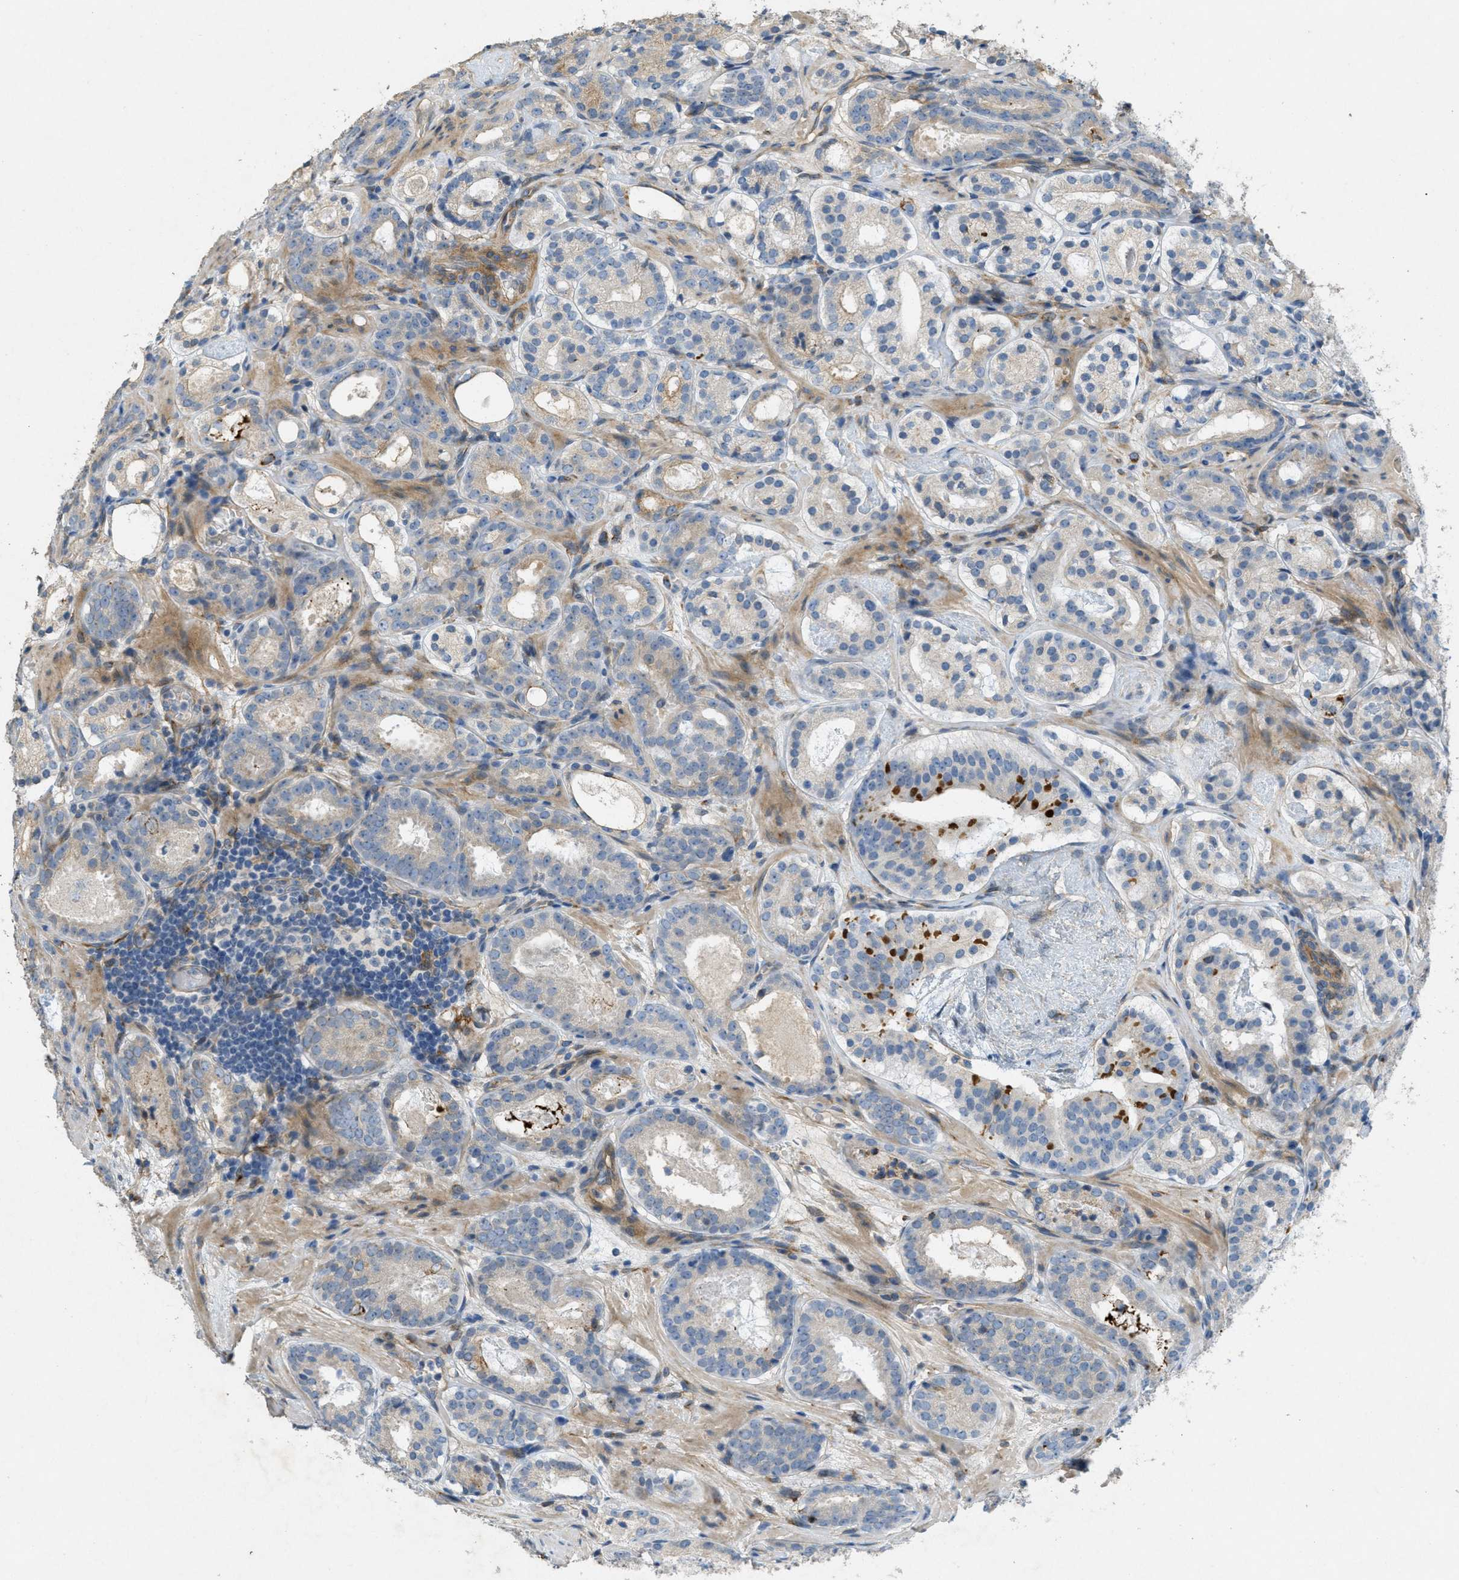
{"staining": {"intensity": "weak", "quantity": "<25%", "location": "cytoplasmic/membranous"}, "tissue": "prostate cancer", "cell_type": "Tumor cells", "image_type": "cancer", "snomed": [{"axis": "morphology", "description": "Adenocarcinoma, Low grade"}, {"axis": "topography", "description": "Prostate"}], "caption": "This is an immunohistochemistry (IHC) micrograph of prostate low-grade adenocarcinoma. There is no staining in tumor cells.", "gene": "ADCY5", "patient": {"sex": "male", "age": 69}}